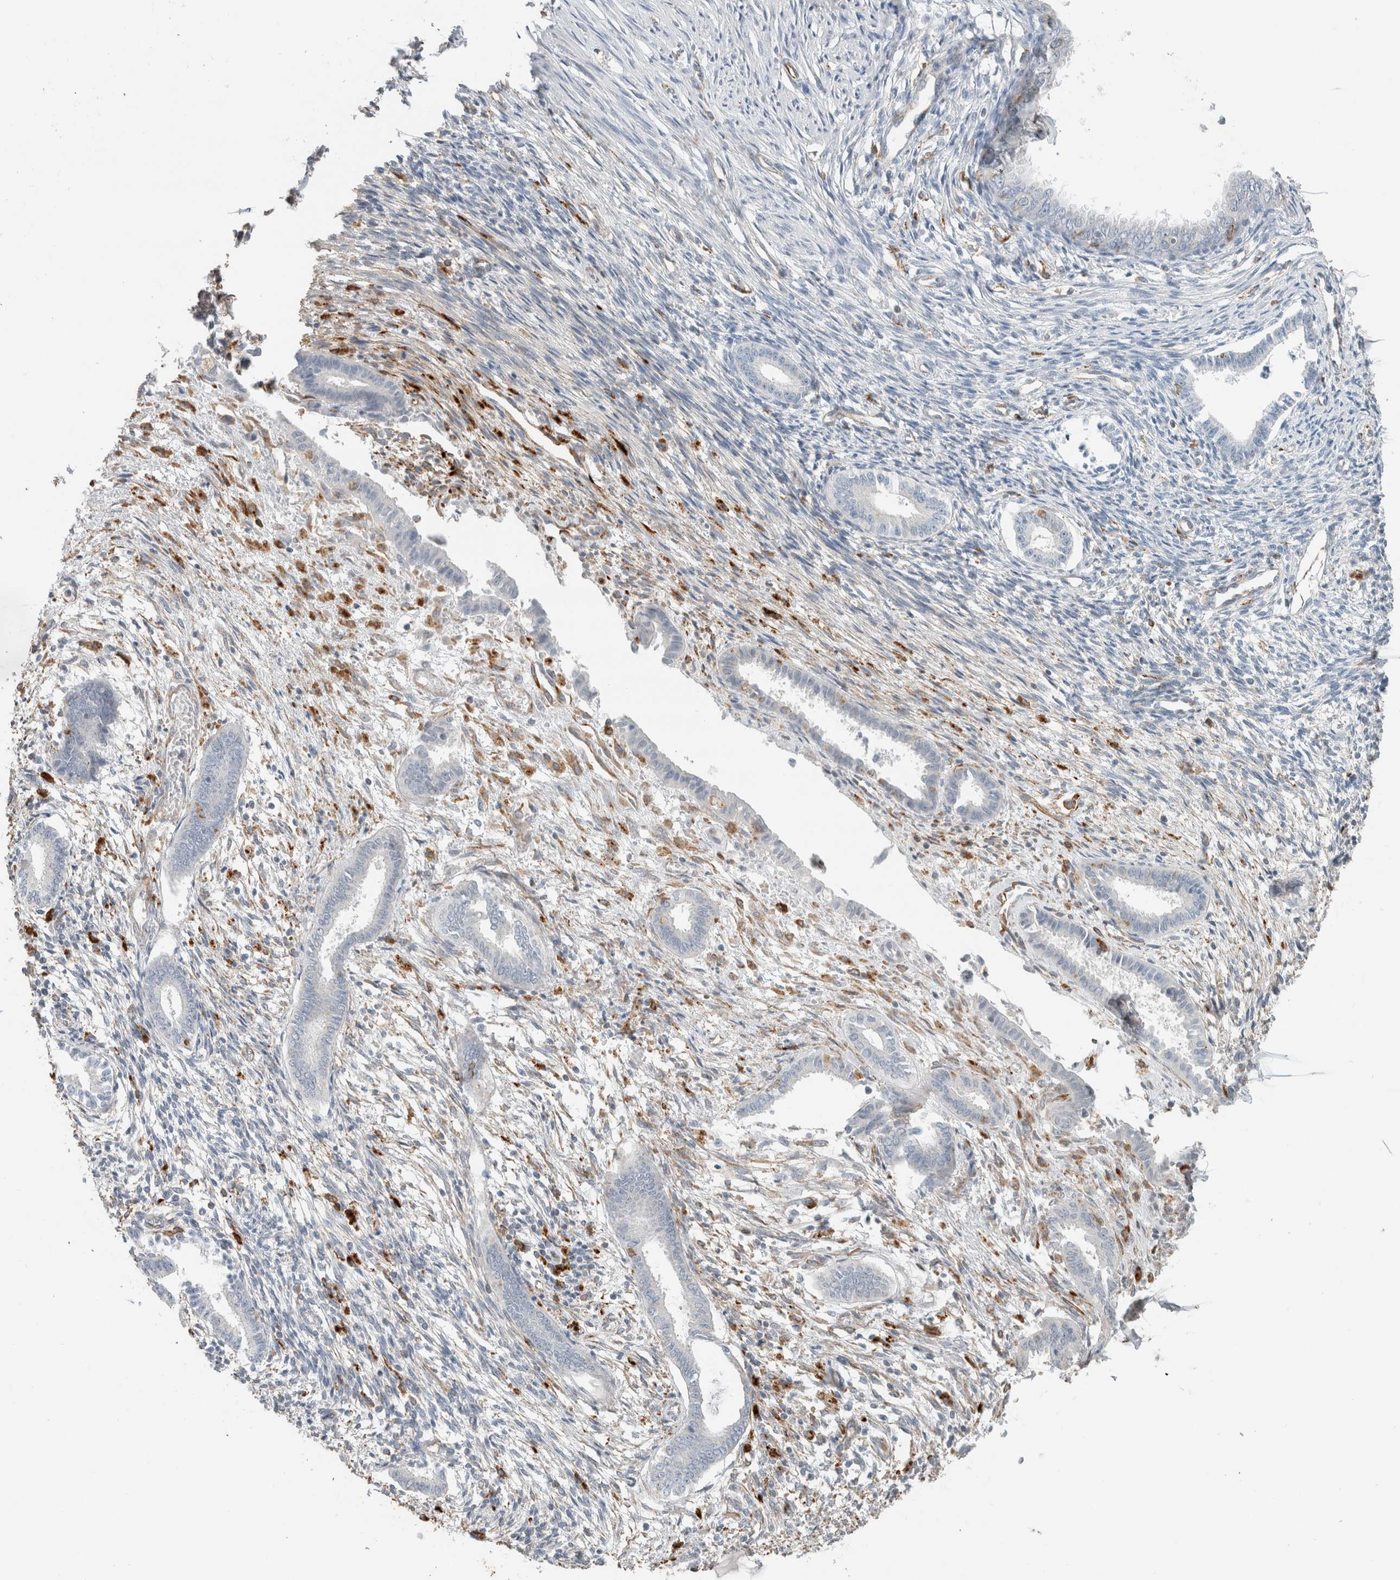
{"staining": {"intensity": "moderate", "quantity": "<25%", "location": "cytoplasmic/membranous"}, "tissue": "endometrium", "cell_type": "Cells in endometrial stroma", "image_type": "normal", "snomed": [{"axis": "morphology", "description": "Normal tissue, NOS"}, {"axis": "topography", "description": "Endometrium"}], "caption": "Immunohistochemical staining of normal human endometrium shows low levels of moderate cytoplasmic/membranous positivity in approximately <25% of cells in endometrial stroma. (Stains: DAB (3,3'-diaminobenzidine) in brown, nuclei in blue, Microscopy: brightfield microscopy at high magnification).", "gene": "LY86", "patient": {"sex": "female", "age": 56}}